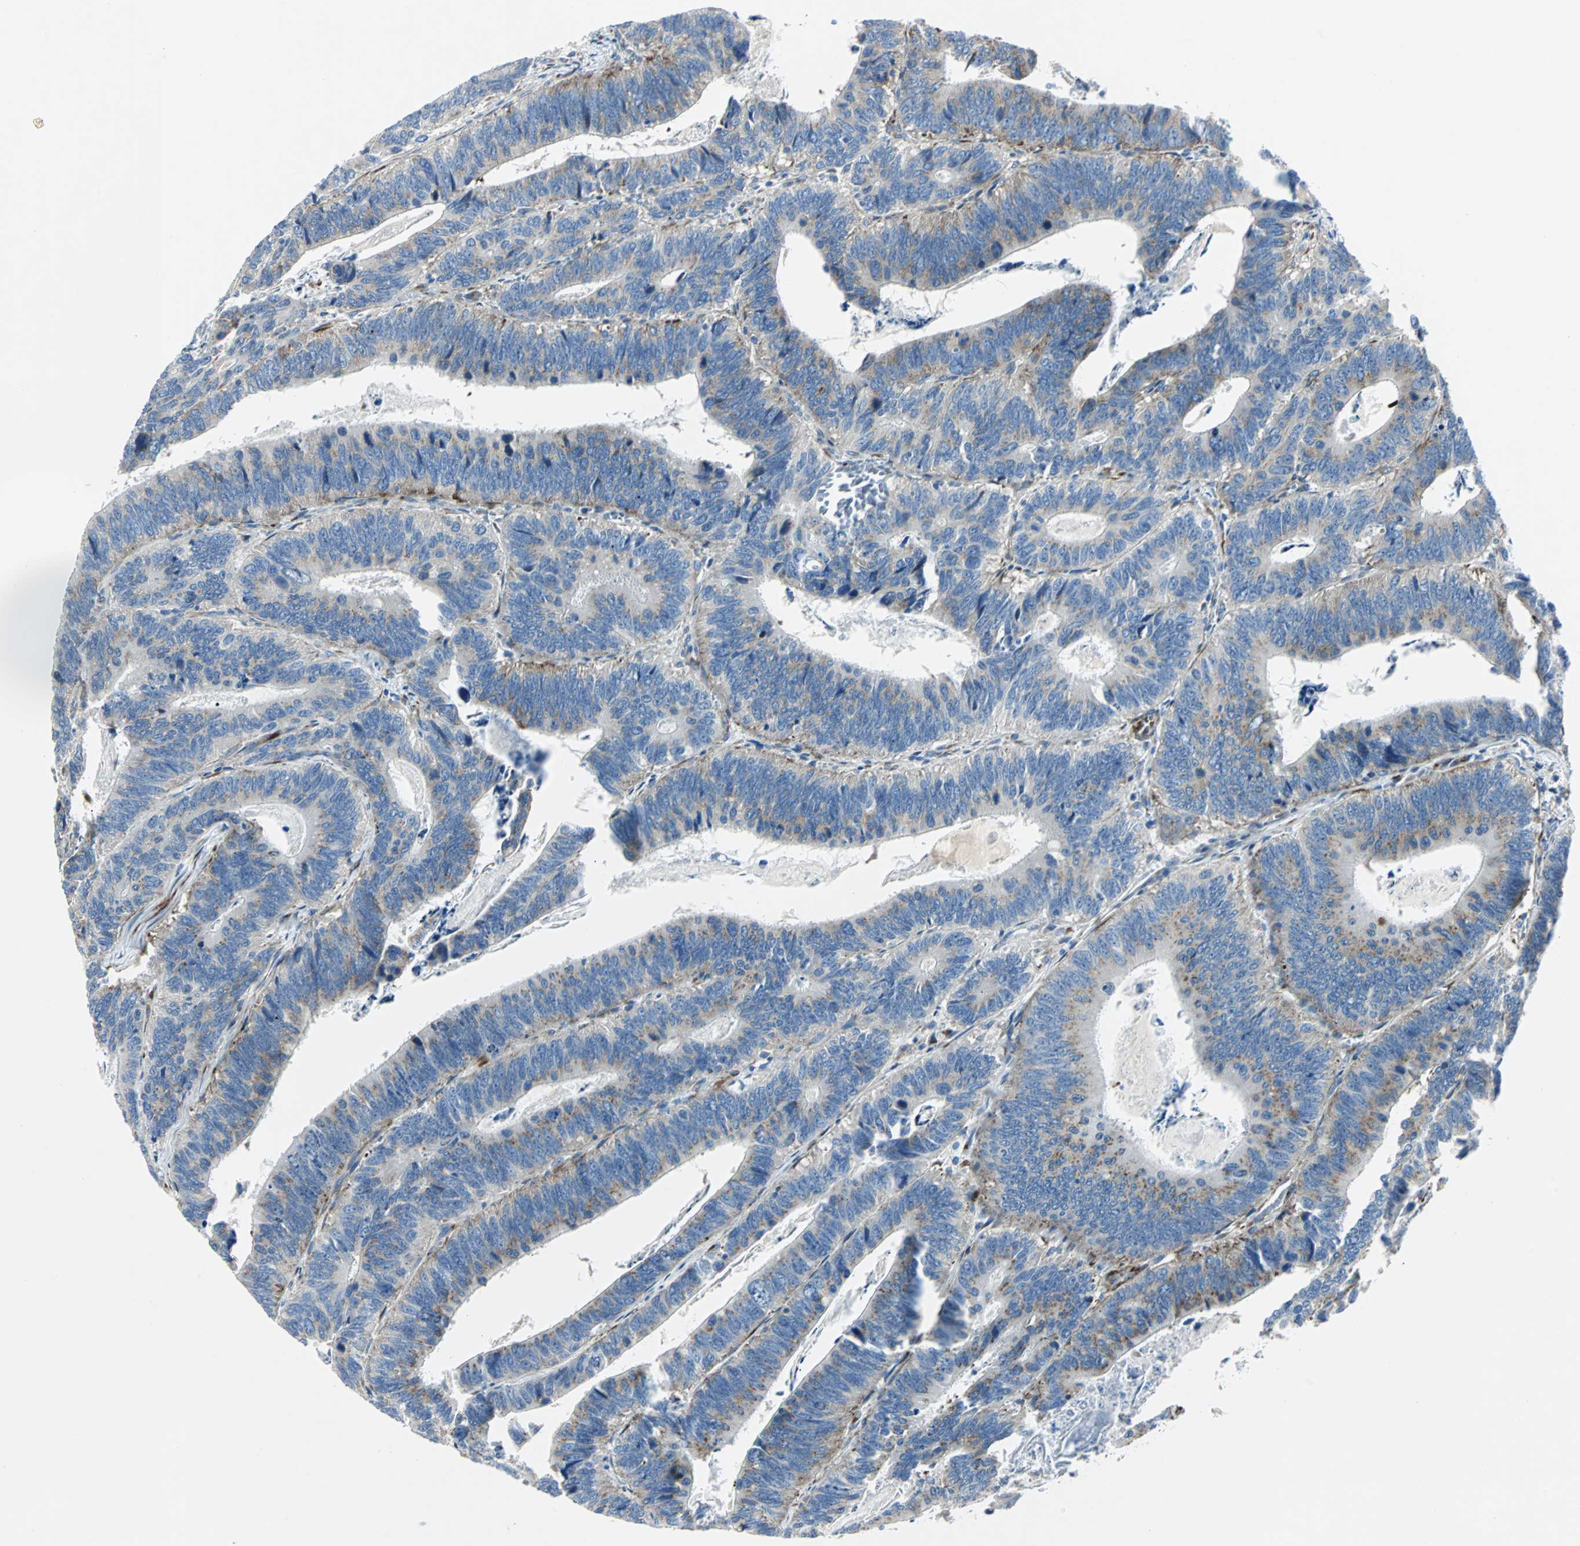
{"staining": {"intensity": "moderate", "quantity": "25%-75%", "location": "cytoplasmic/membranous"}, "tissue": "colorectal cancer", "cell_type": "Tumor cells", "image_type": "cancer", "snomed": [{"axis": "morphology", "description": "Adenocarcinoma, NOS"}, {"axis": "topography", "description": "Colon"}], "caption": "Immunohistochemistry image of human colorectal cancer stained for a protein (brown), which reveals medium levels of moderate cytoplasmic/membranous staining in about 25%-75% of tumor cells.", "gene": "BBC3", "patient": {"sex": "male", "age": 72}}